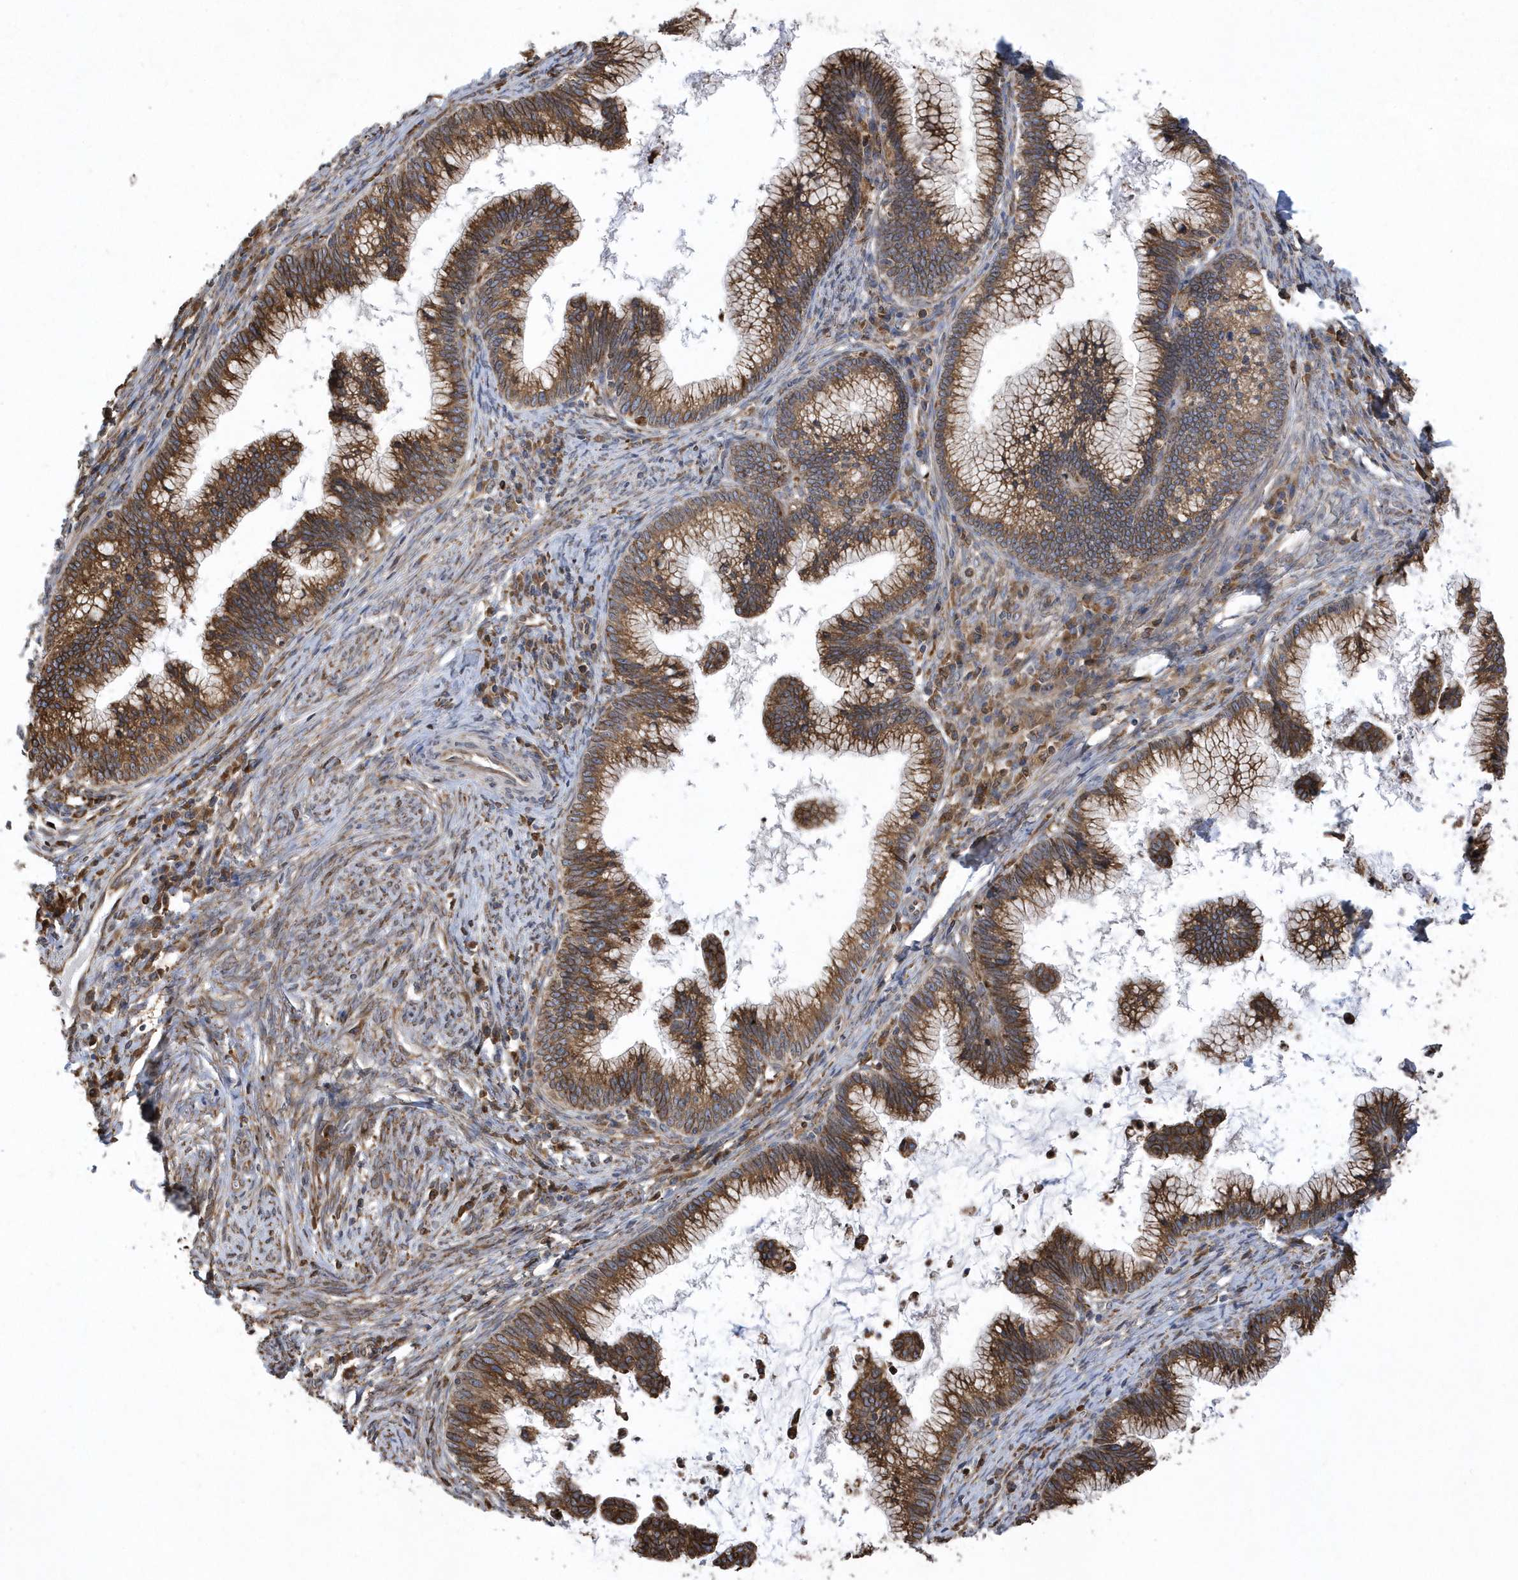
{"staining": {"intensity": "moderate", "quantity": ">75%", "location": "cytoplasmic/membranous"}, "tissue": "cervical cancer", "cell_type": "Tumor cells", "image_type": "cancer", "snomed": [{"axis": "morphology", "description": "Adenocarcinoma, NOS"}, {"axis": "topography", "description": "Cervix"}], "caption": "Adenocarcinoma (cervical) stained for a protein exhibits moderate cytoplasmic/membranous positivity in tumor cells. (Stains: DAB (3,3'-diaminobenzidine) in brown, nuclei in blue, Microscopy: brightfield microscopy at high magnification).", "gene": "VAMP7", "patient": {"sex": "female", "age": 36}}